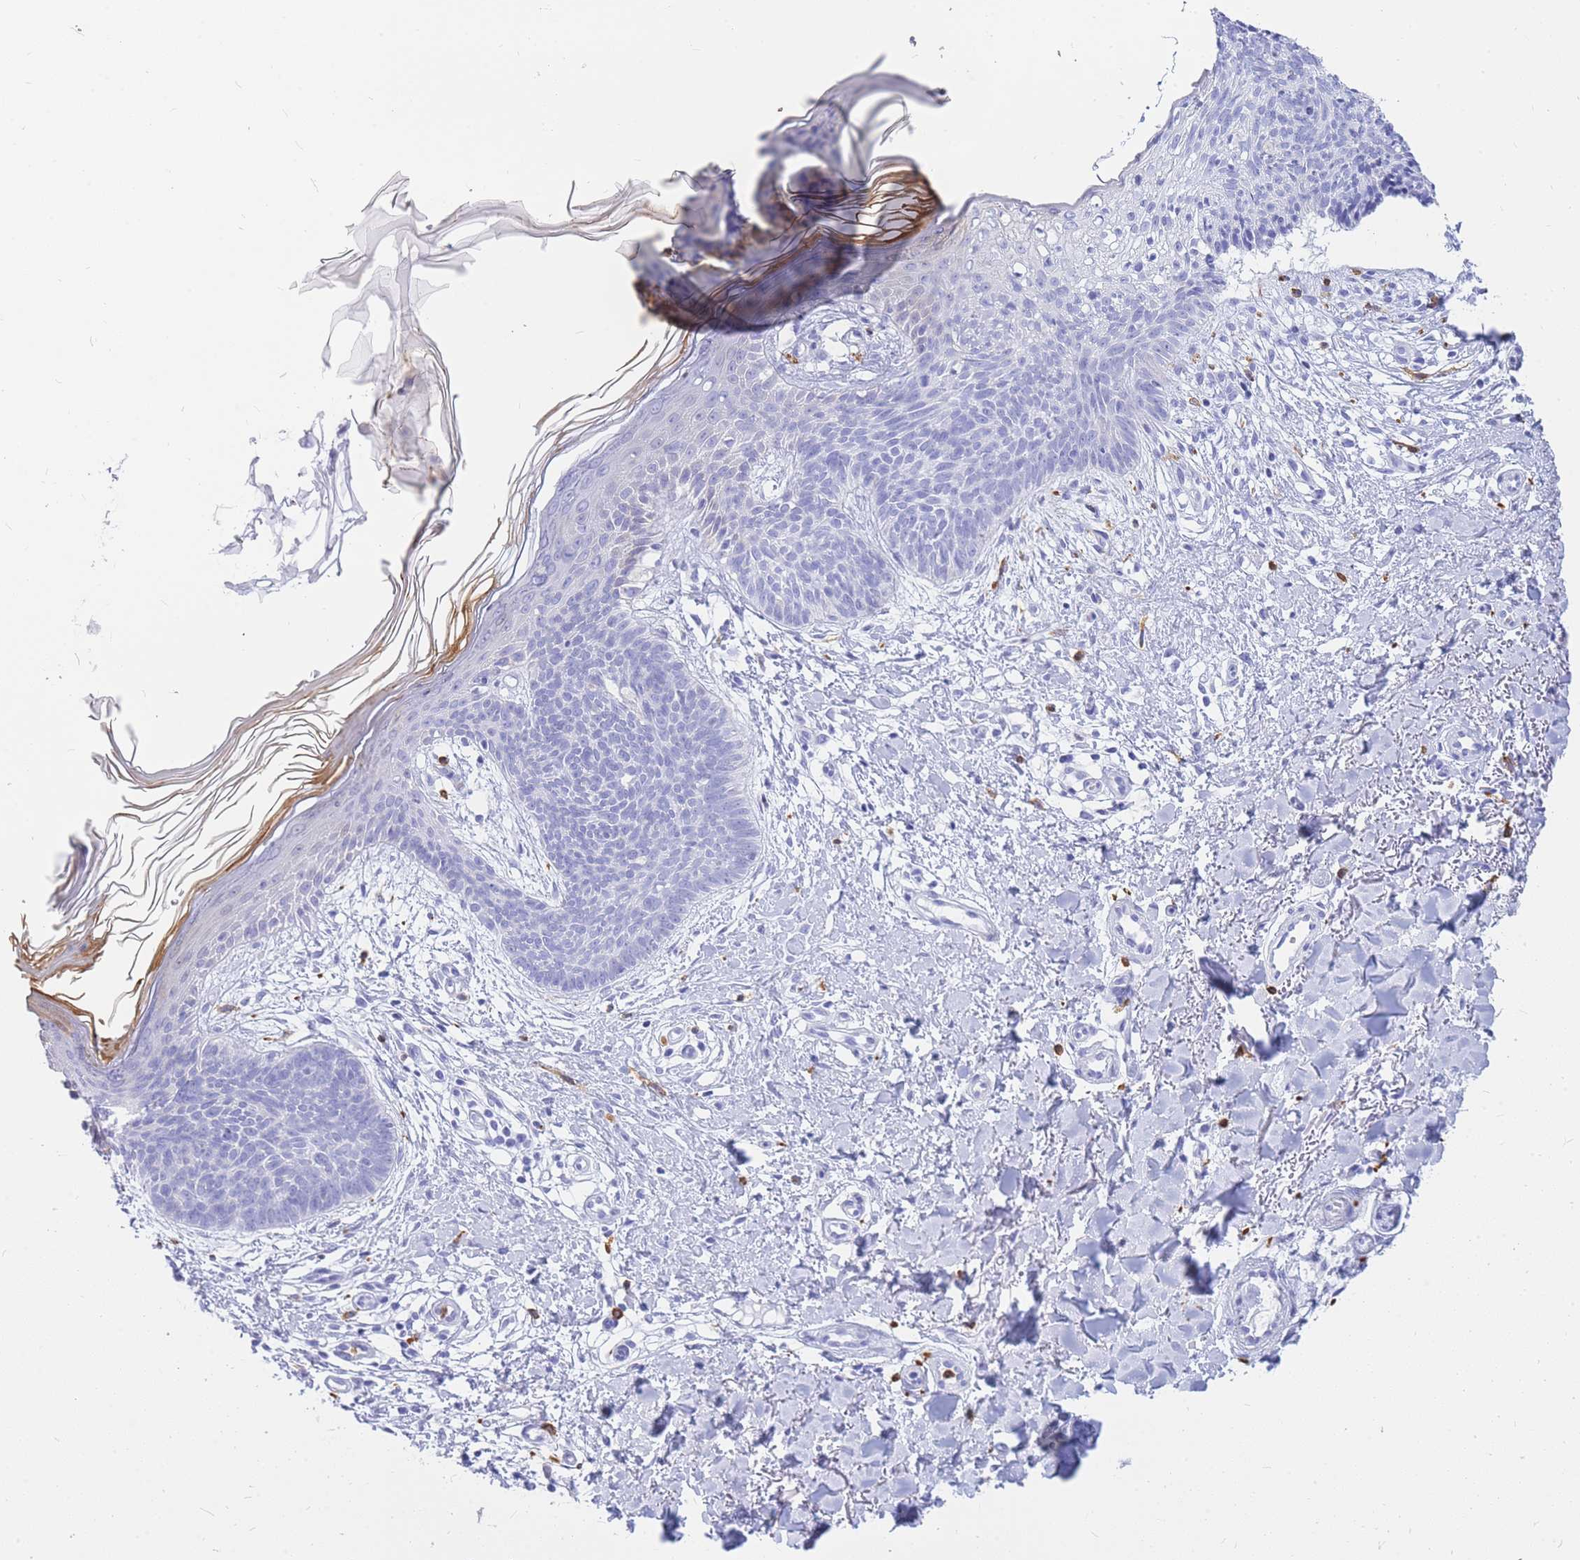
{"staining": {"intensity": "negative", "quantity": "none", "location": "none"}, "tissue": "skin cancer", "cell_type": "Tumor cells", "image_type": "cancer", "snomed": [{"axis": "morphology", "description": "Basal cell carcinoma"}, {"axis": "topography", "description": "Skin"}], "caption": "A micrograph of basal cell carcinoma (skin) stained for a protein reveals no brown staining in tumor cells. (Stains: DAB (3,3'-diaminobenzidine) IHC with hematoxylin counter stain, Microscopy: brightfield microscopy at high magnification).", "gene": "HERC1", "patient": {"sex": "male", "age": 78}}